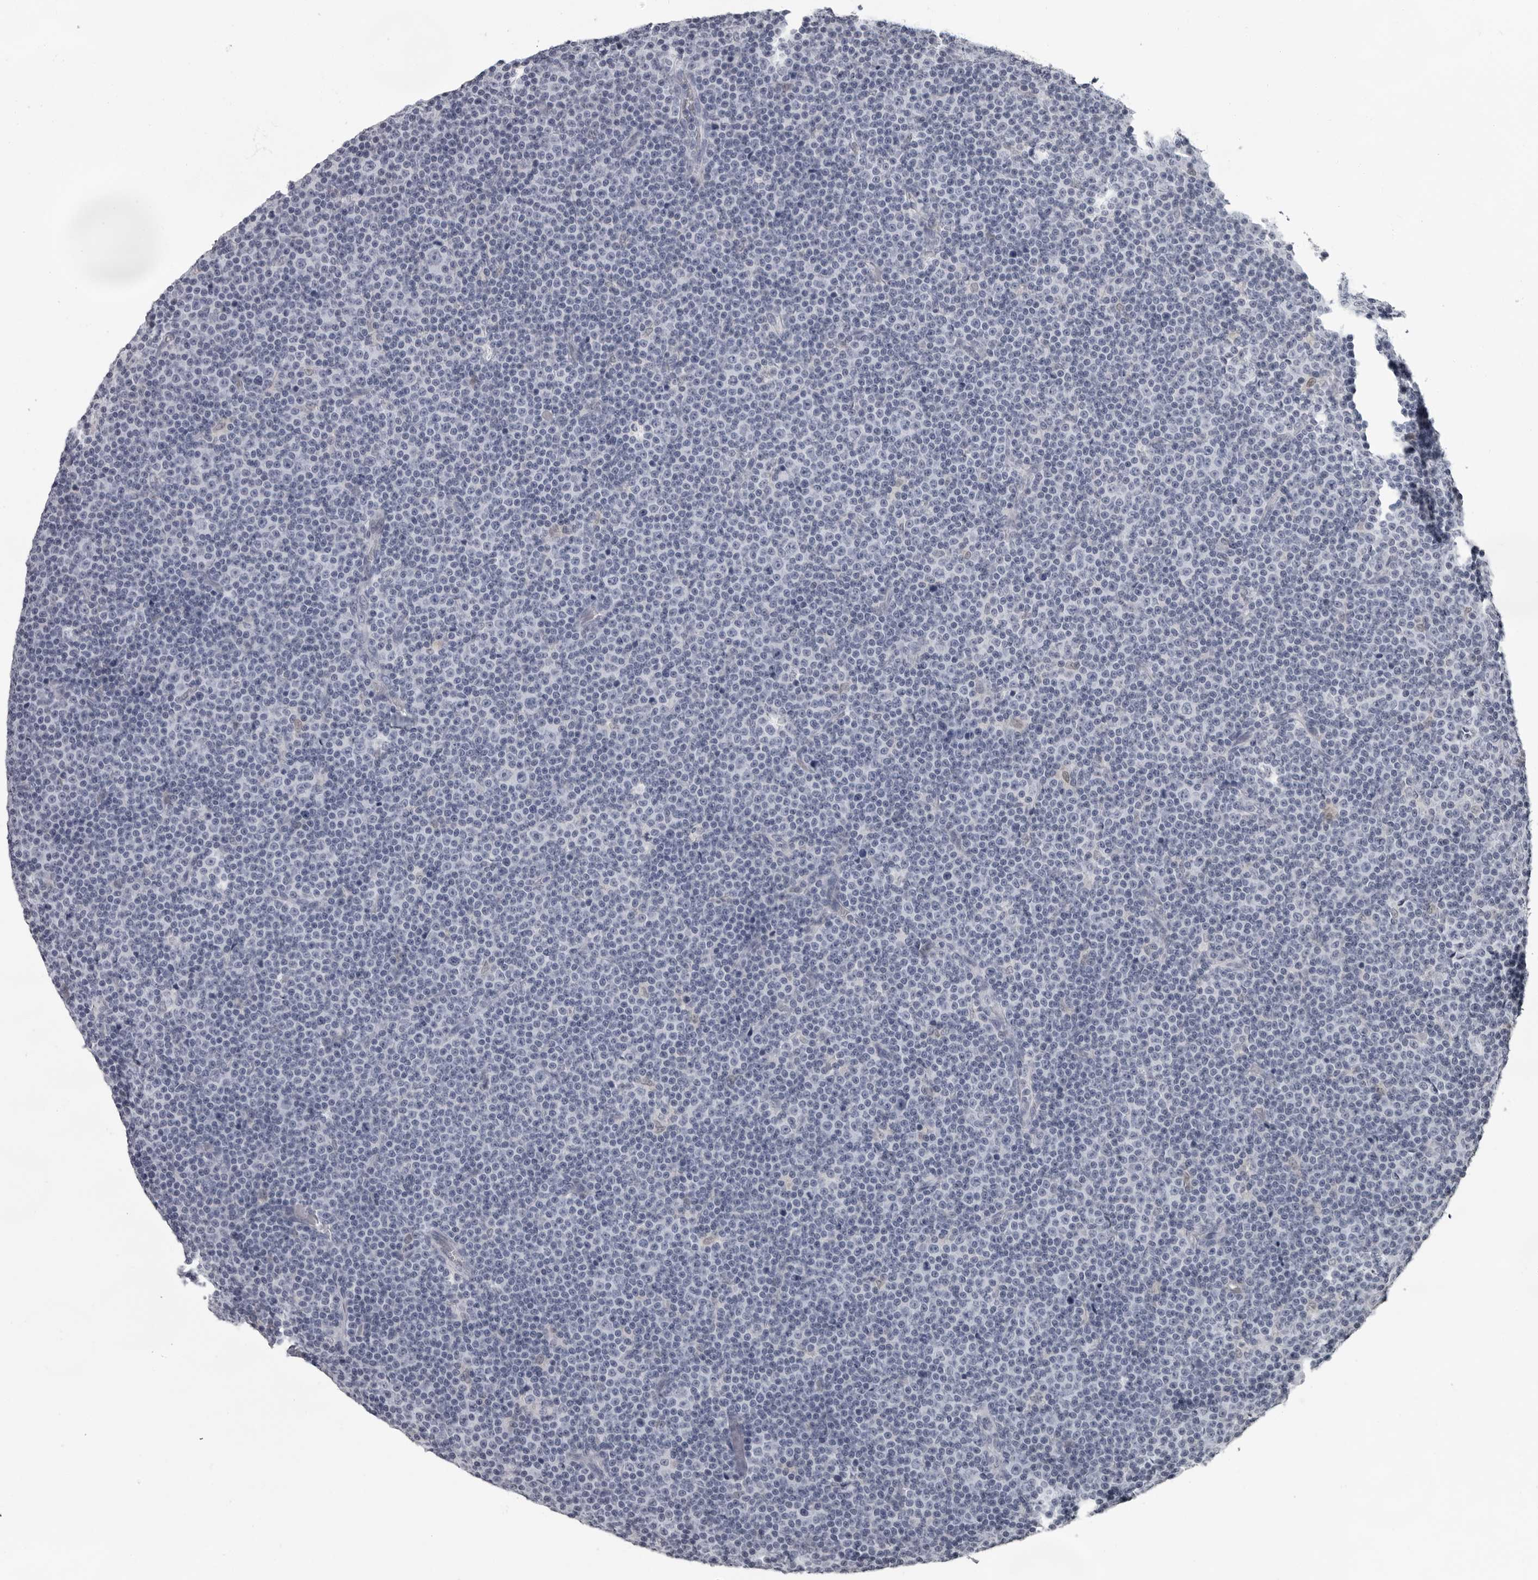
{"staining": {"intensity": "negative", "quantity": "none", "location": "none"}, "tissue": "lymphoma", "cell_type": "Tumor cells", "image_type": "cancer", "snomed": [{"axis": "morphology", "description": "Malignant lymphoma, non-Hodgkin's type, Low grade"}, {"axis": "topography", "description": "Lymph node"}], "caption": "DAB immunohistochemical staining of malignant lymphoma, non-Hodgkin's type (low-grade) demonstrates no significant expression in tumor cells.", "gene": "LZIC", "patient": {"sex": "female", "age": 67}}